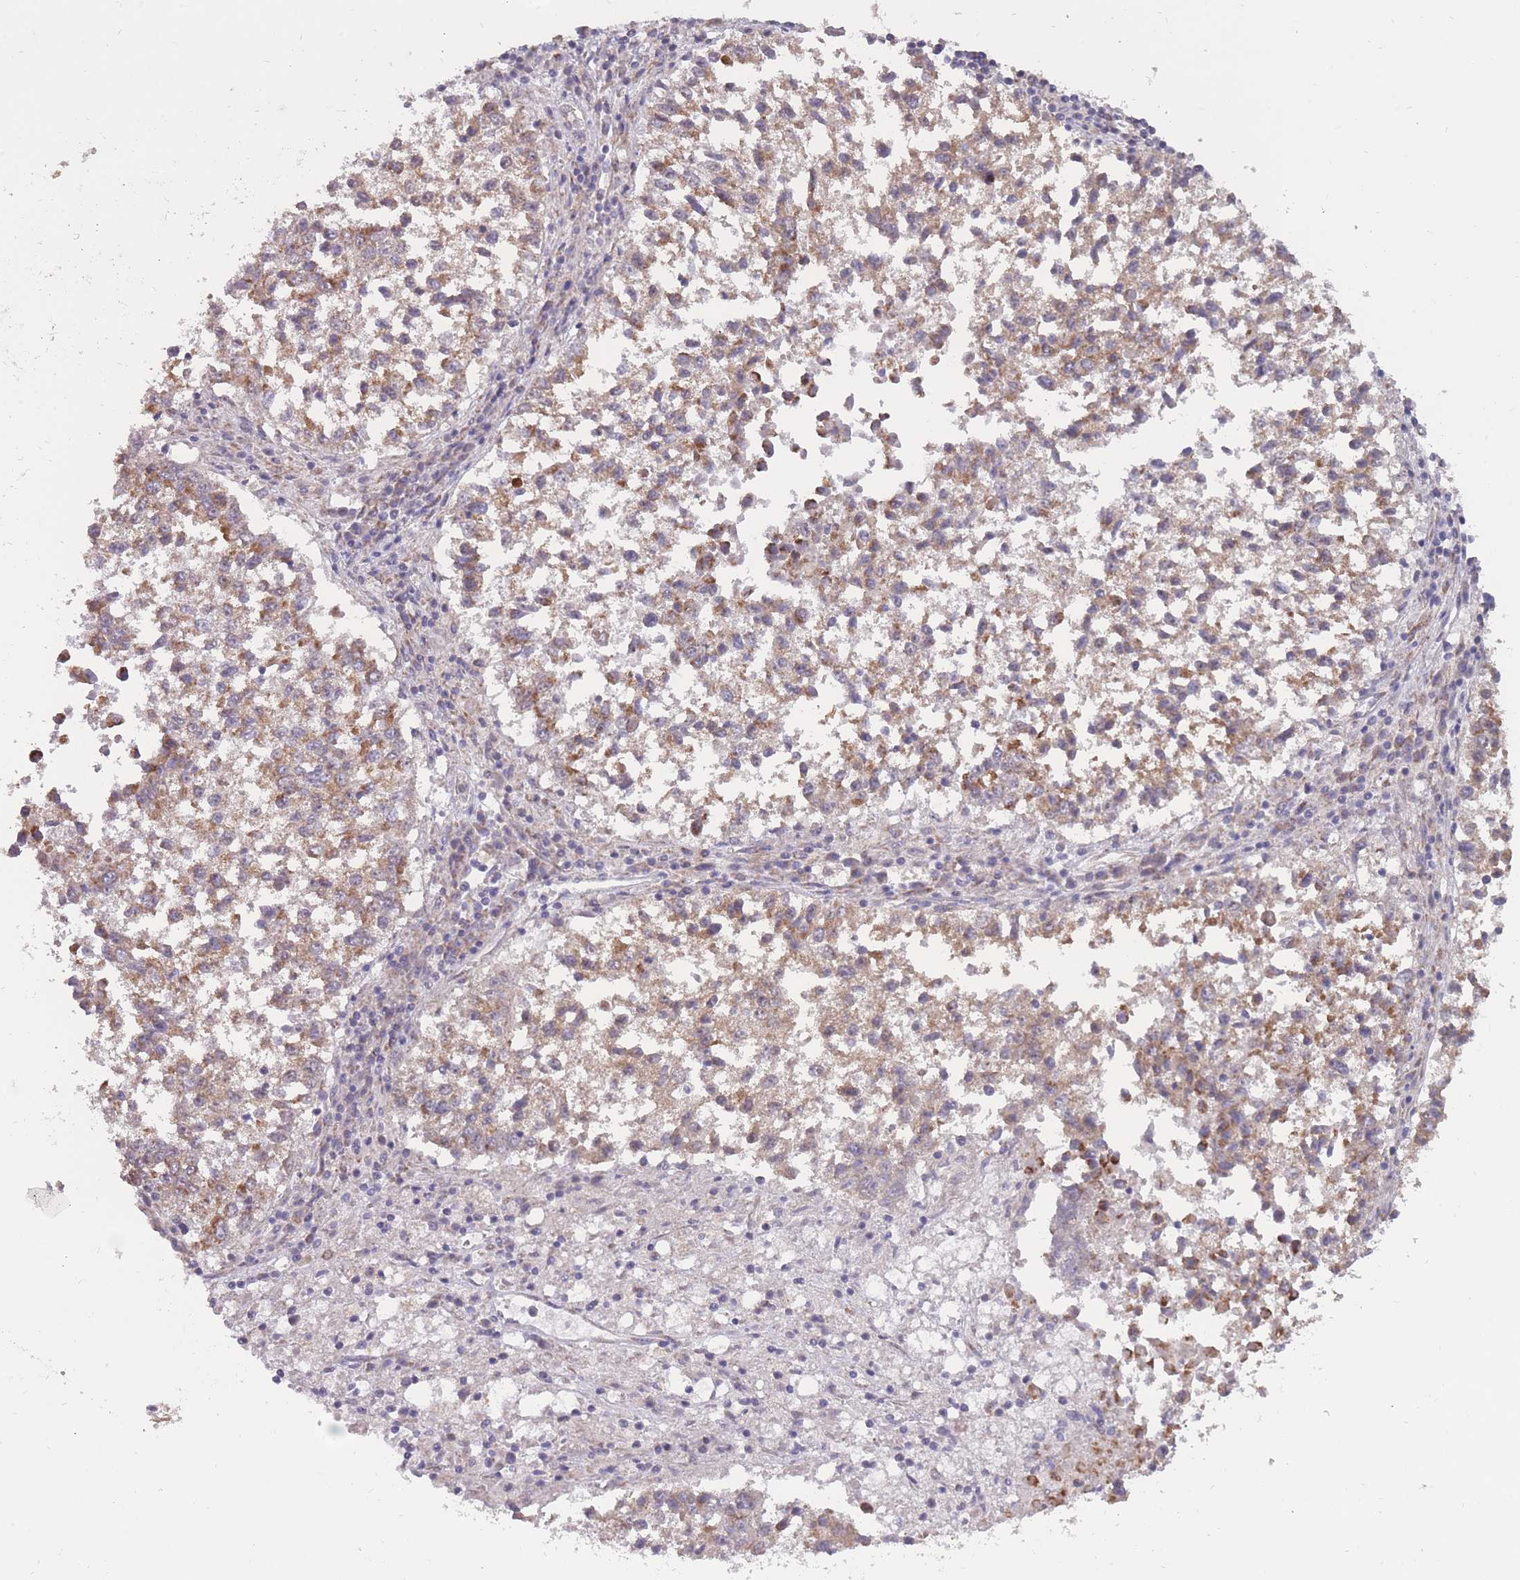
{"staining": {"intensity": "moderate", "quantity": ">75%", "location": "cytoplasmic/membranous"}, "tissue": "lung cancer", "cell_type": "Tumor cells", "image_type": "cancer", "snomed": [{"axis": "morphology", "description": "Squamous cell carcinoma, NOS"}, {"axis": "topography", "description": "Lung"}], "caption": "This histopathology image displays lung squamous cell carcinoma stained with immunohistochemistry (IHC) to label a protein in brown. The cytoplasmic/membranous of tumor cells show moderate positivity for the protein. Nuclei are counter-stained blue.", "gene": "MCIDAS", "patient": {"sex": "male", "age": 73}}